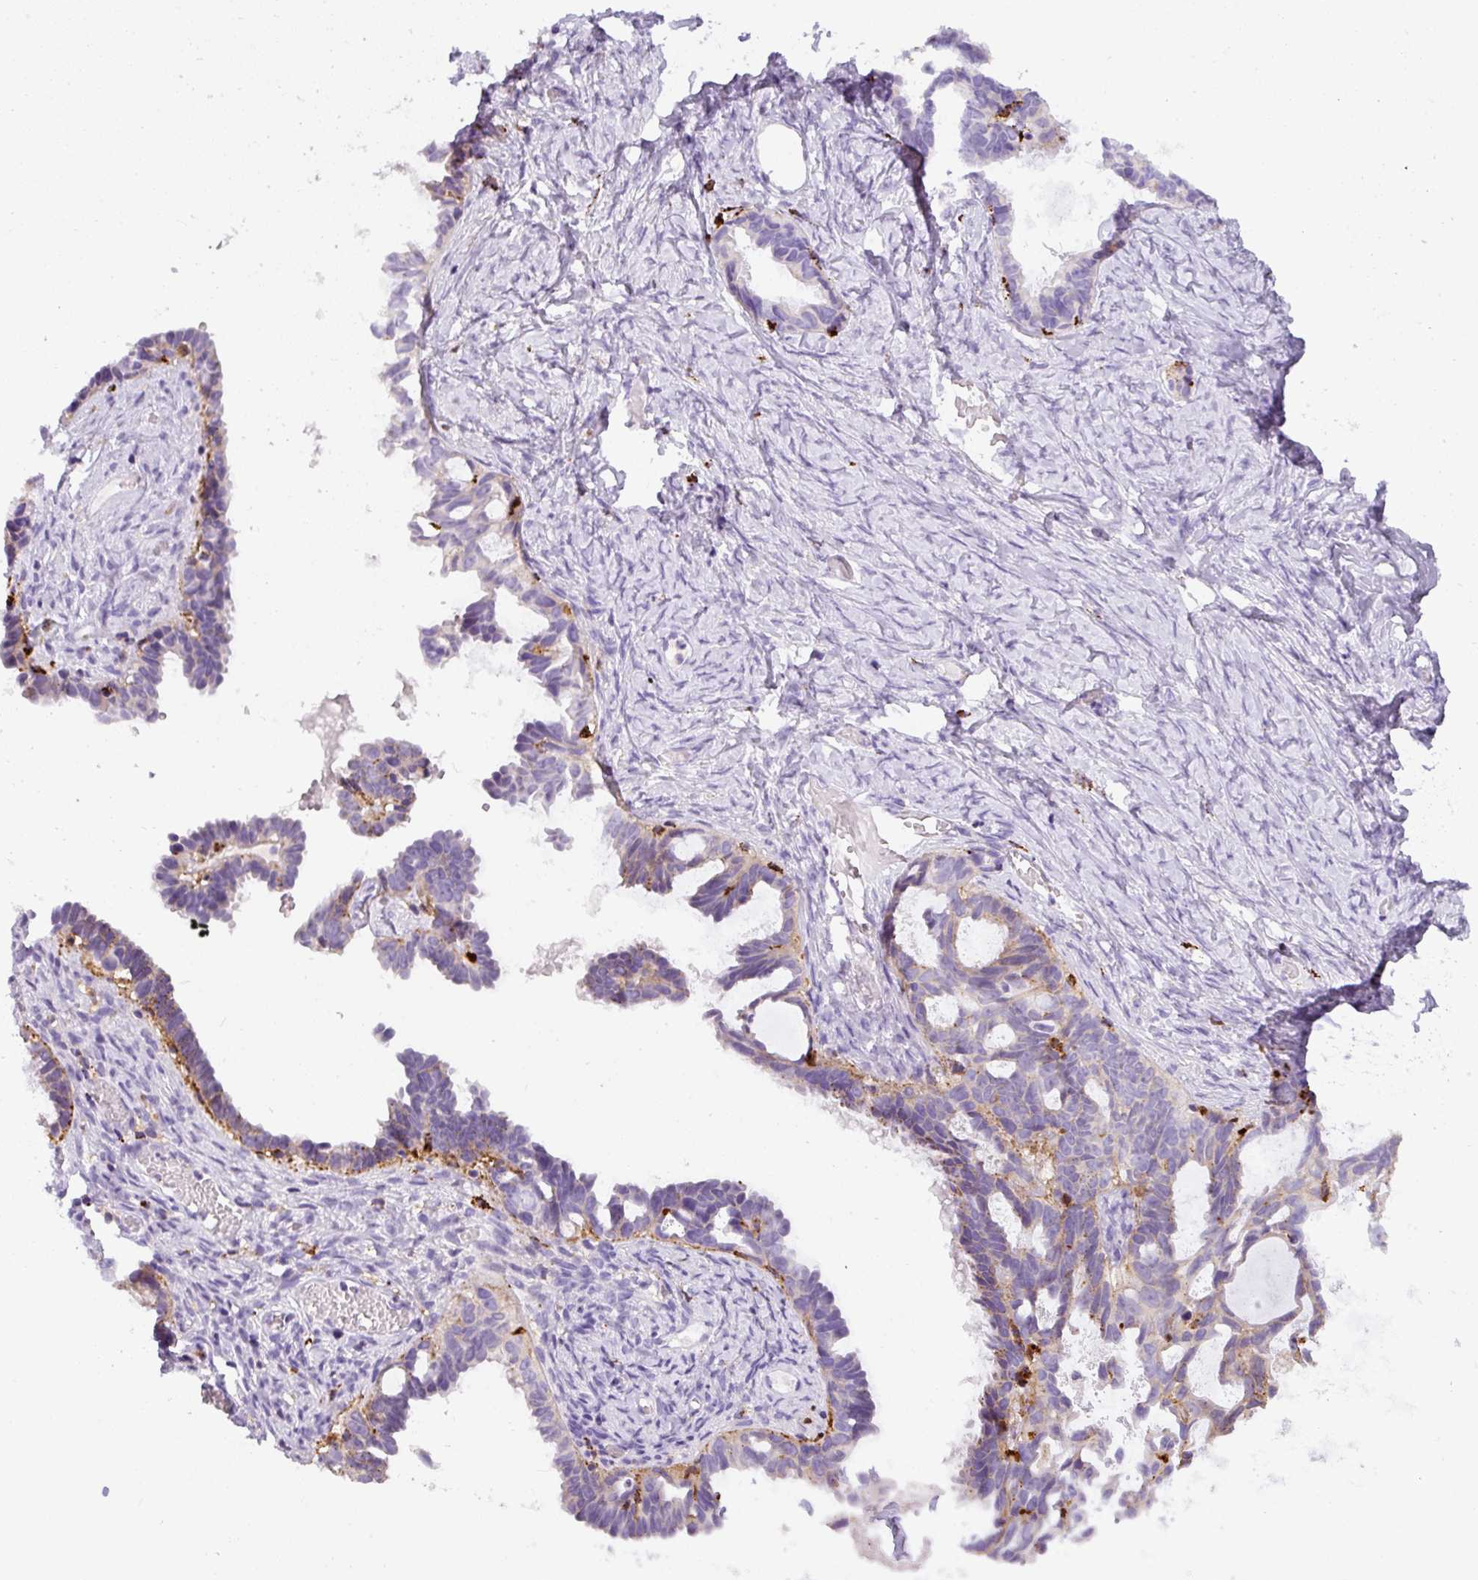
{"staining": {"intensity": "moderate", "quantity": "<25%", "location": "cytoplasmic/membranous"}, "tissue": "ovarian cancer", "cell_type": "Tumor cells", "image_type": "cancer", "snomed": [{"axis": "morphology", "description": "Cystadenocarcinoma, serous, NOS"}, {"axis": "topography", "description": "Ovary"}], "caption": "Protein expression analysis of human serous cystadenocarcinoma (ovarian) reveals moderate cytoplasmic/membranous staining in about <25% of tumor cells.", "gene": "MMACHC", "patient": {"sex": "female", "age": 69}}